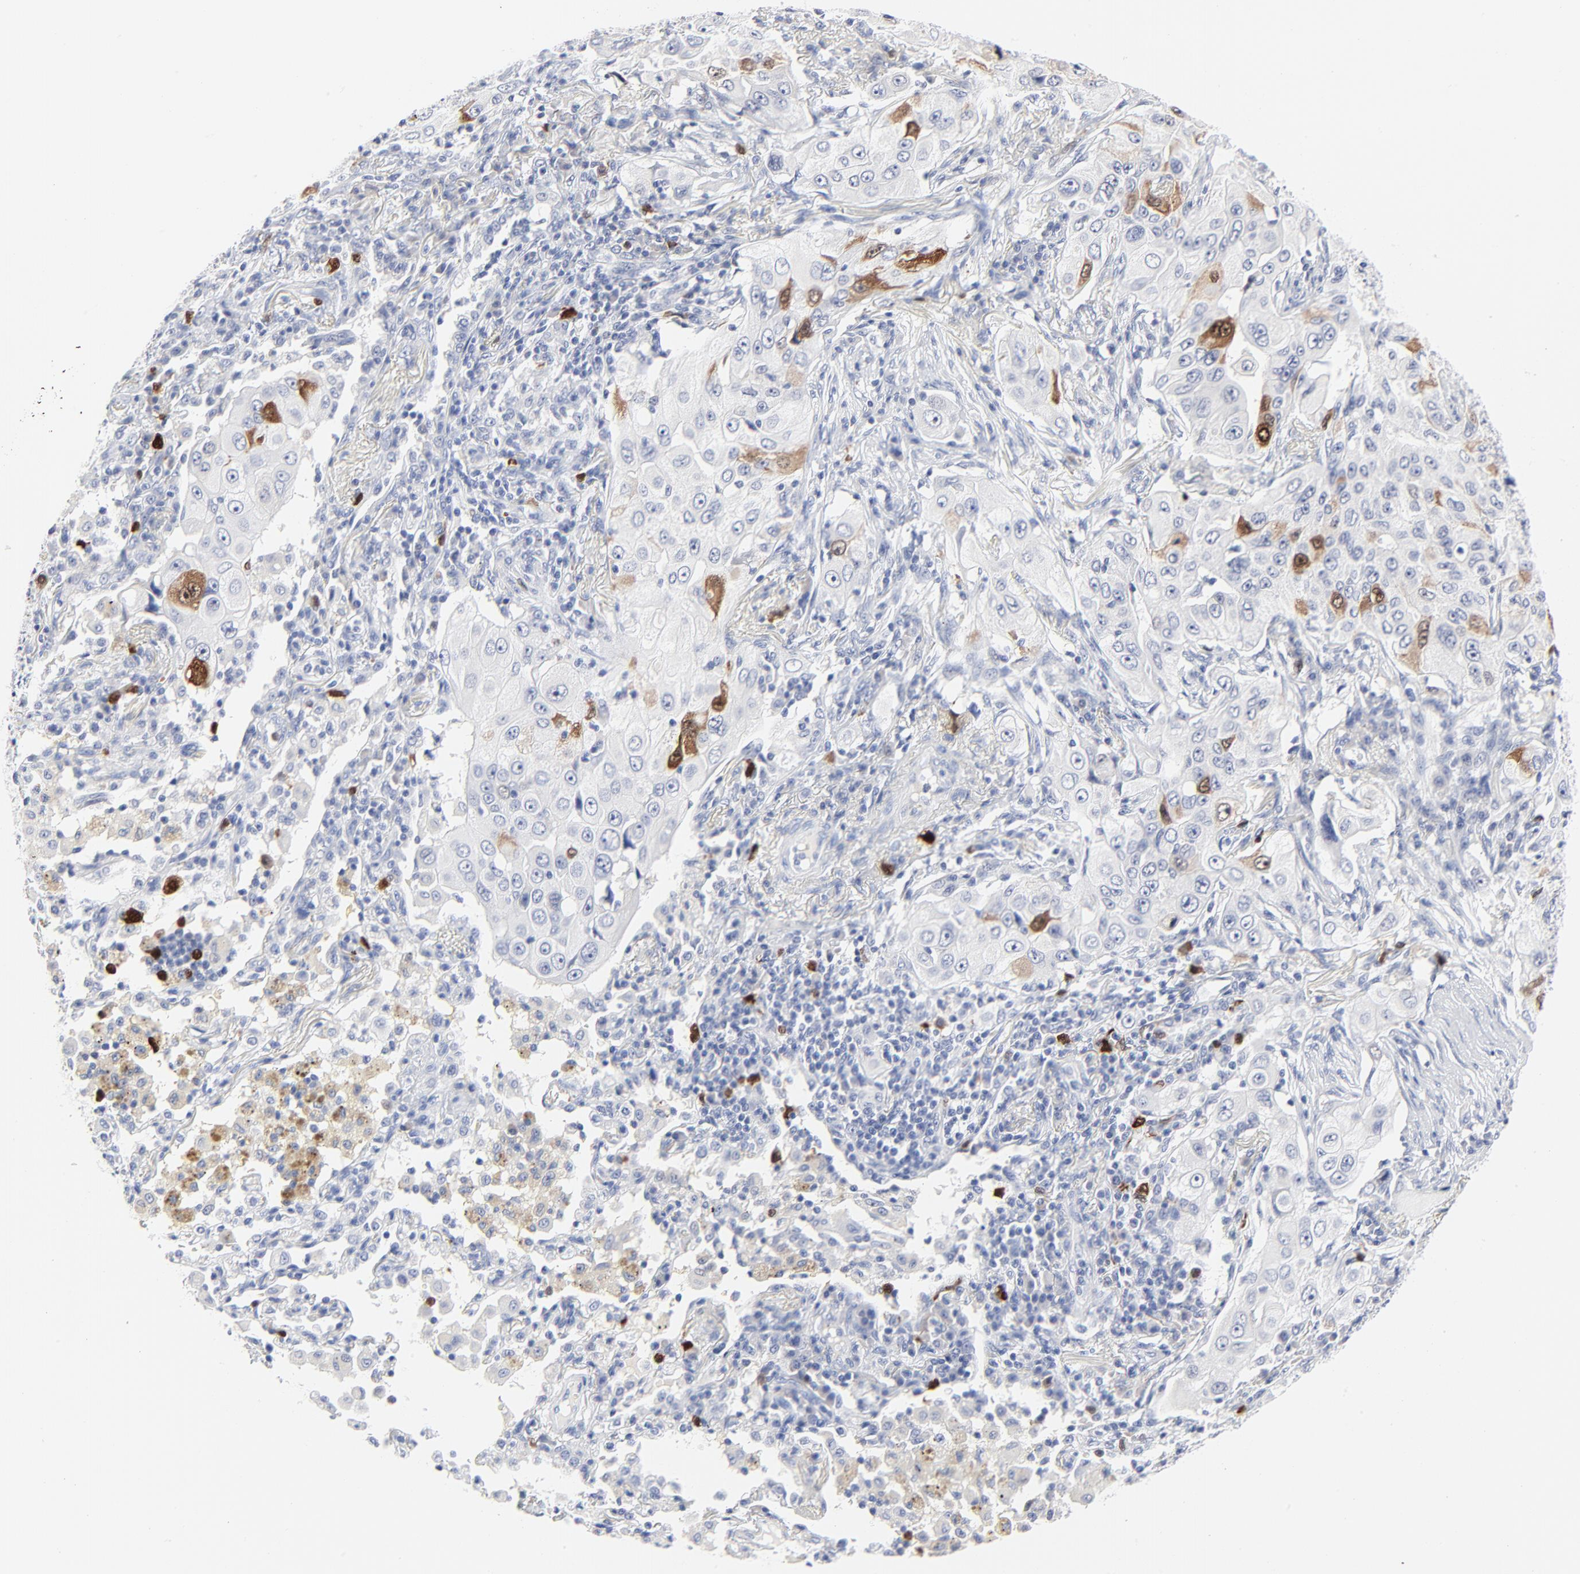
{"staining": {"intensity": "strong", "quantity": "<25%", "location": "cytoplasmic/membranous,nuclear"}, "tissue": "lung cancer", "cell_type": "Tumor cells", "image_type": "cancer", "snomed": [{"axis": "morphology", "description": "Adenocarcinoma, NOS"}, {"axis": "topography", "description": "Lung"}], "caption": "Tumor cells show medium levels of strong cytoplasmic/membranous and nuclear positivity in about <25% of cells in adenocarcinoma (lung). Using DAB (brown) and hematoxylin (blue) stains, captured at high magnification using brightfield microscopy.", "gene": "CDK1", "patient": {"sex": "male", "age": 84}}